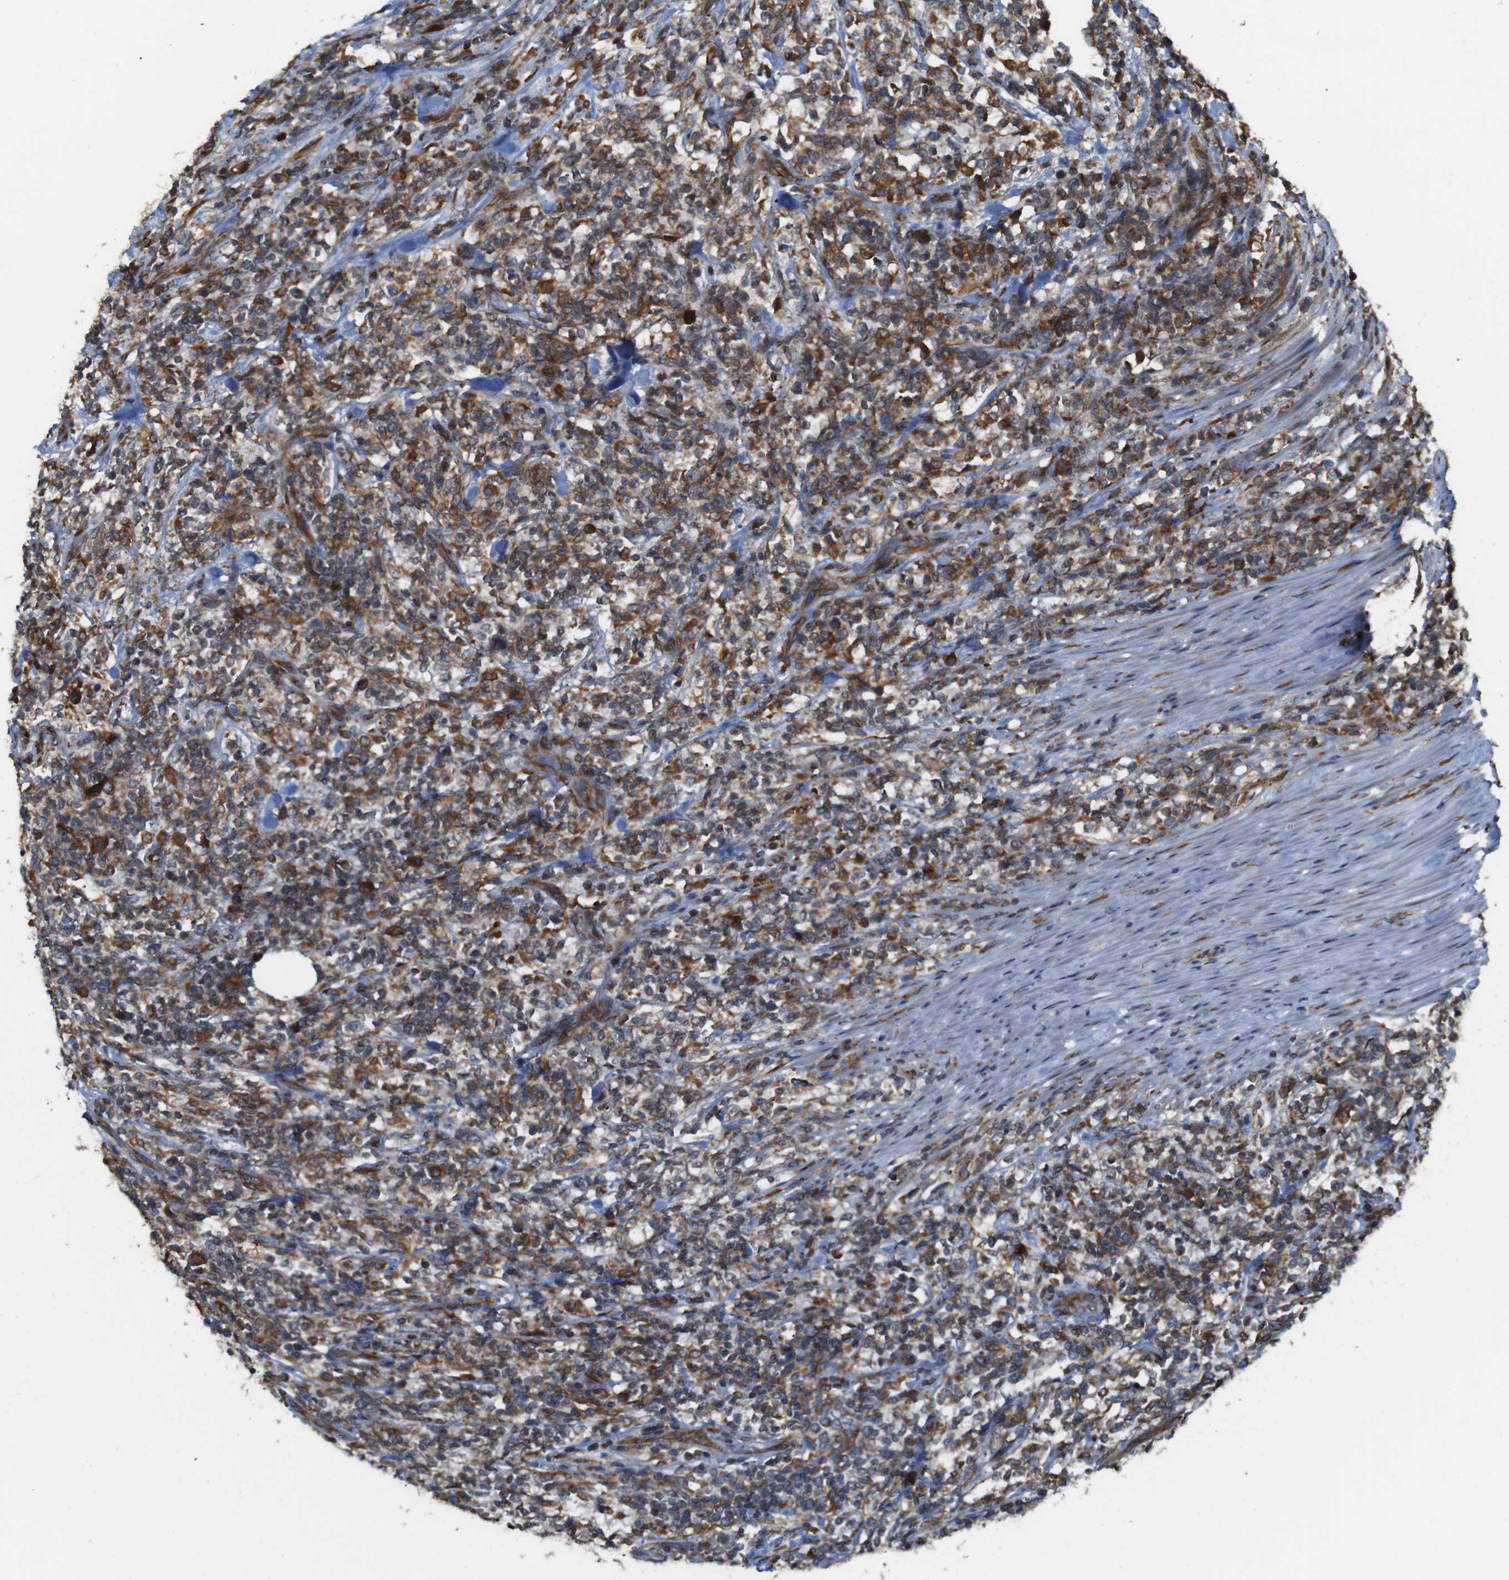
{"staining": {"intensity": "moderate", "quantity": "25%-75%", "location": "cytoplasmic/membranous"}, "tissue": "lymphoma", "cell_type": "Tumor cells", "image_type": "cancer", "snomed": [{"axis": "morphology", "description": "Malignant lymphoma, non-Hodgkin's type, High grade"}, {"axis": "topography", "description": "Soft tissue"}], "caption": "Tumor cells exhibit medium levels of moderate cytoplasmic/membranous staining in about 25%-75% of cells in human high-grade malignant lymphoma, non-Hodgkin's type.", "gene": "UGGT1", "patient": {"sex": "male", "age": 18}}